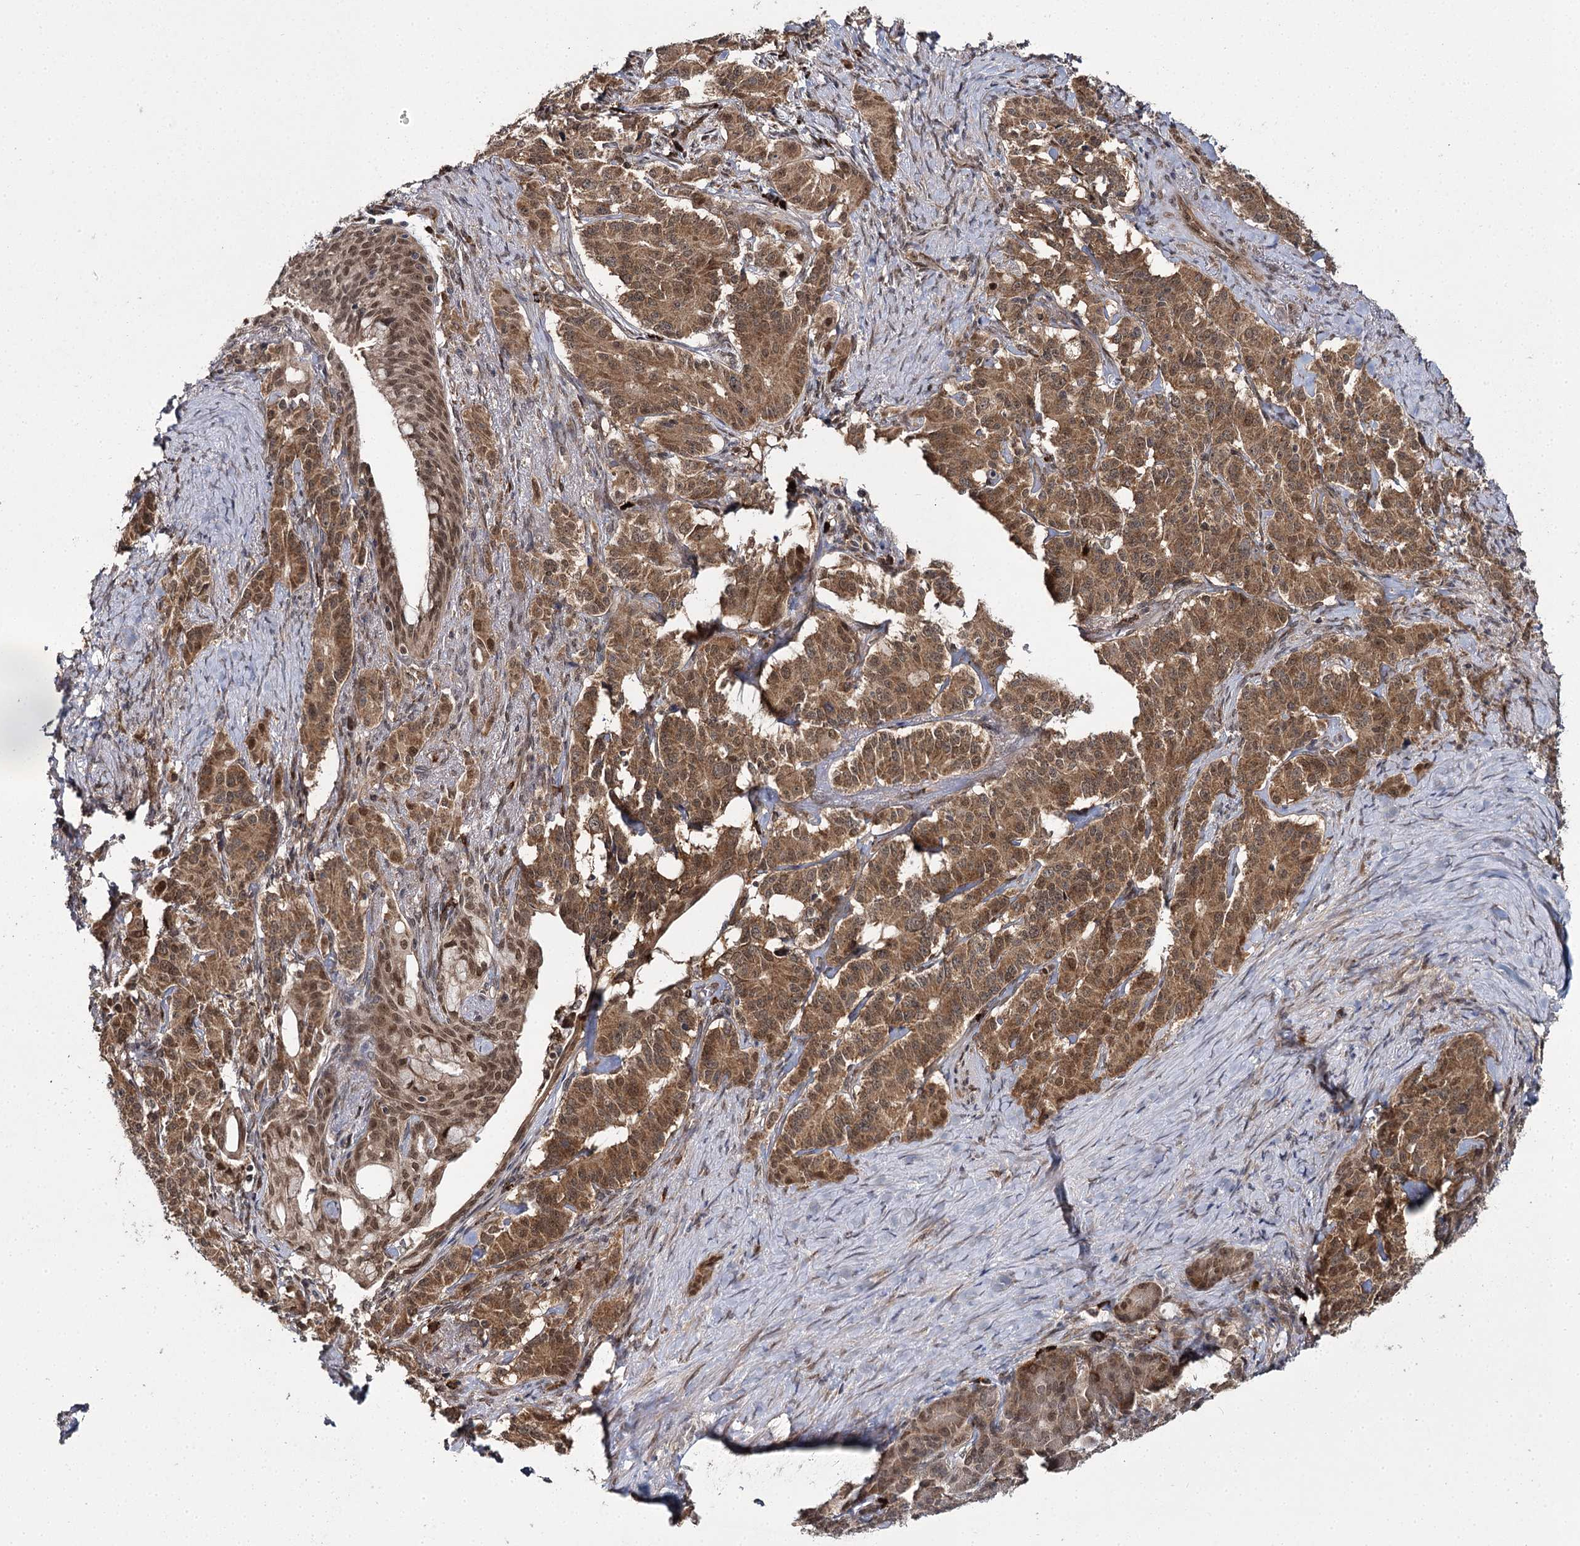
{"staining": {"intensity": "moderate", "quantity": ">75%", "location": "cytoplasmic/membranous,nuclear"}, "tissue": "pancreatic cancer", "cell_type": "Tumor cells", "image_type": "cancer", "snomed": [{"axis": "morphology", "description": "Adenocarcinoma, NOS"}, {"axis": "topography", "description": "Pancreas"}], "caption": "Approximately >75% of tumor cells in pancreatic adenocarcinoma exhibit moderate cytoplasmic/membranous and nuclear protein positivity as visualized by brown immunohistochemical staining.", "gene": "TRNT1", "patient": {"sex": "female", "age": 74}}